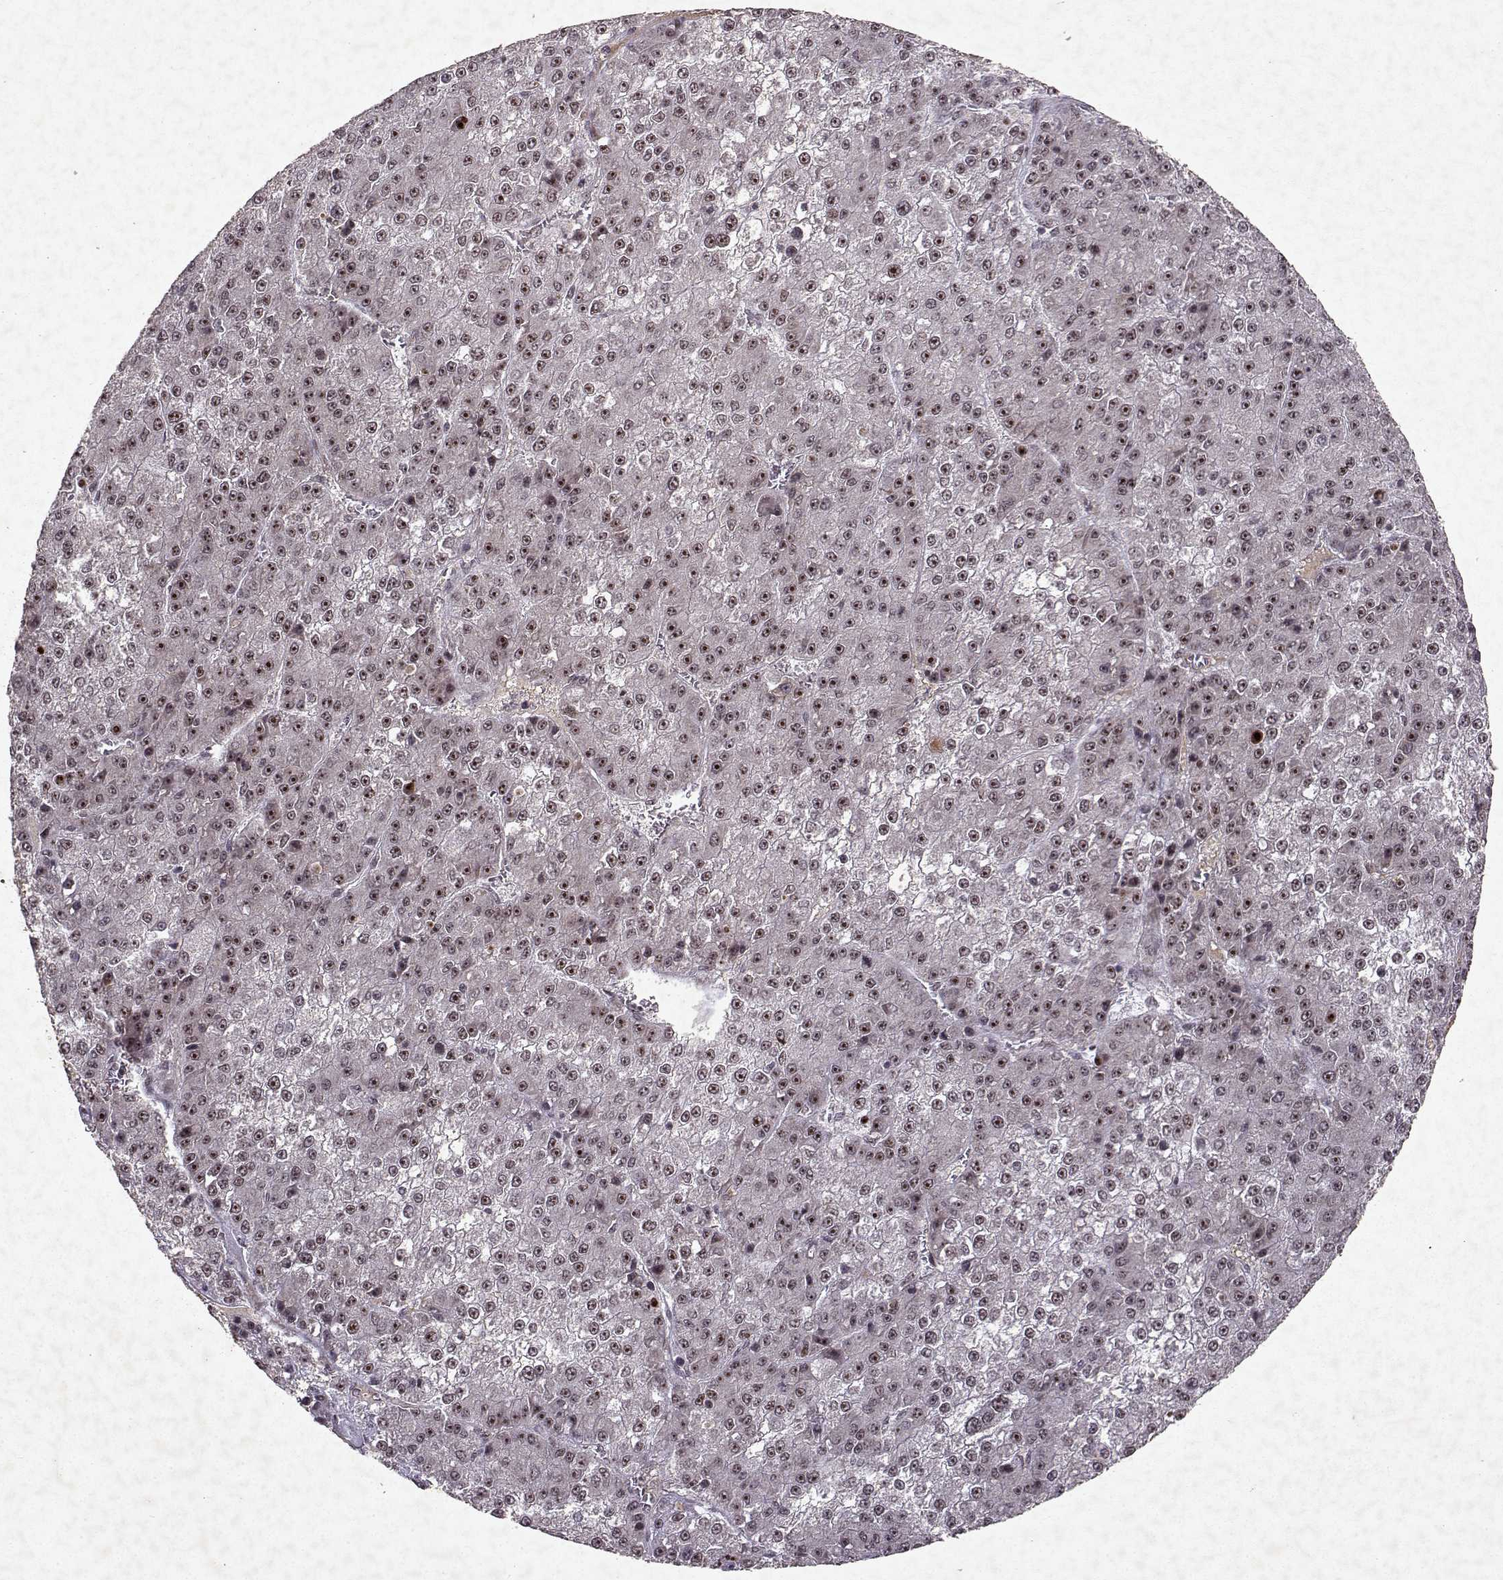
{"staining": {"intensity": "moderate", "quantity": "25%-75%", "location": "nuclear"}, "tissue": "liver cancer", "cell_type": "Tumor cells", "image_type": "cancer", "snomed": [{"axis": "morphology", "description": "Carcinoma, Hepatocellular, NOS"}, {"axis": "topography", "description": "Liver"}], "caption": "The photomicrograph displays staining of liver cancer (hepatocellular carcinoma), revealing moderate nuclear protein staining (brown color) within tumor cells.", "gene": "DDX56", "patient": {"sex": "female", "age": 73}}